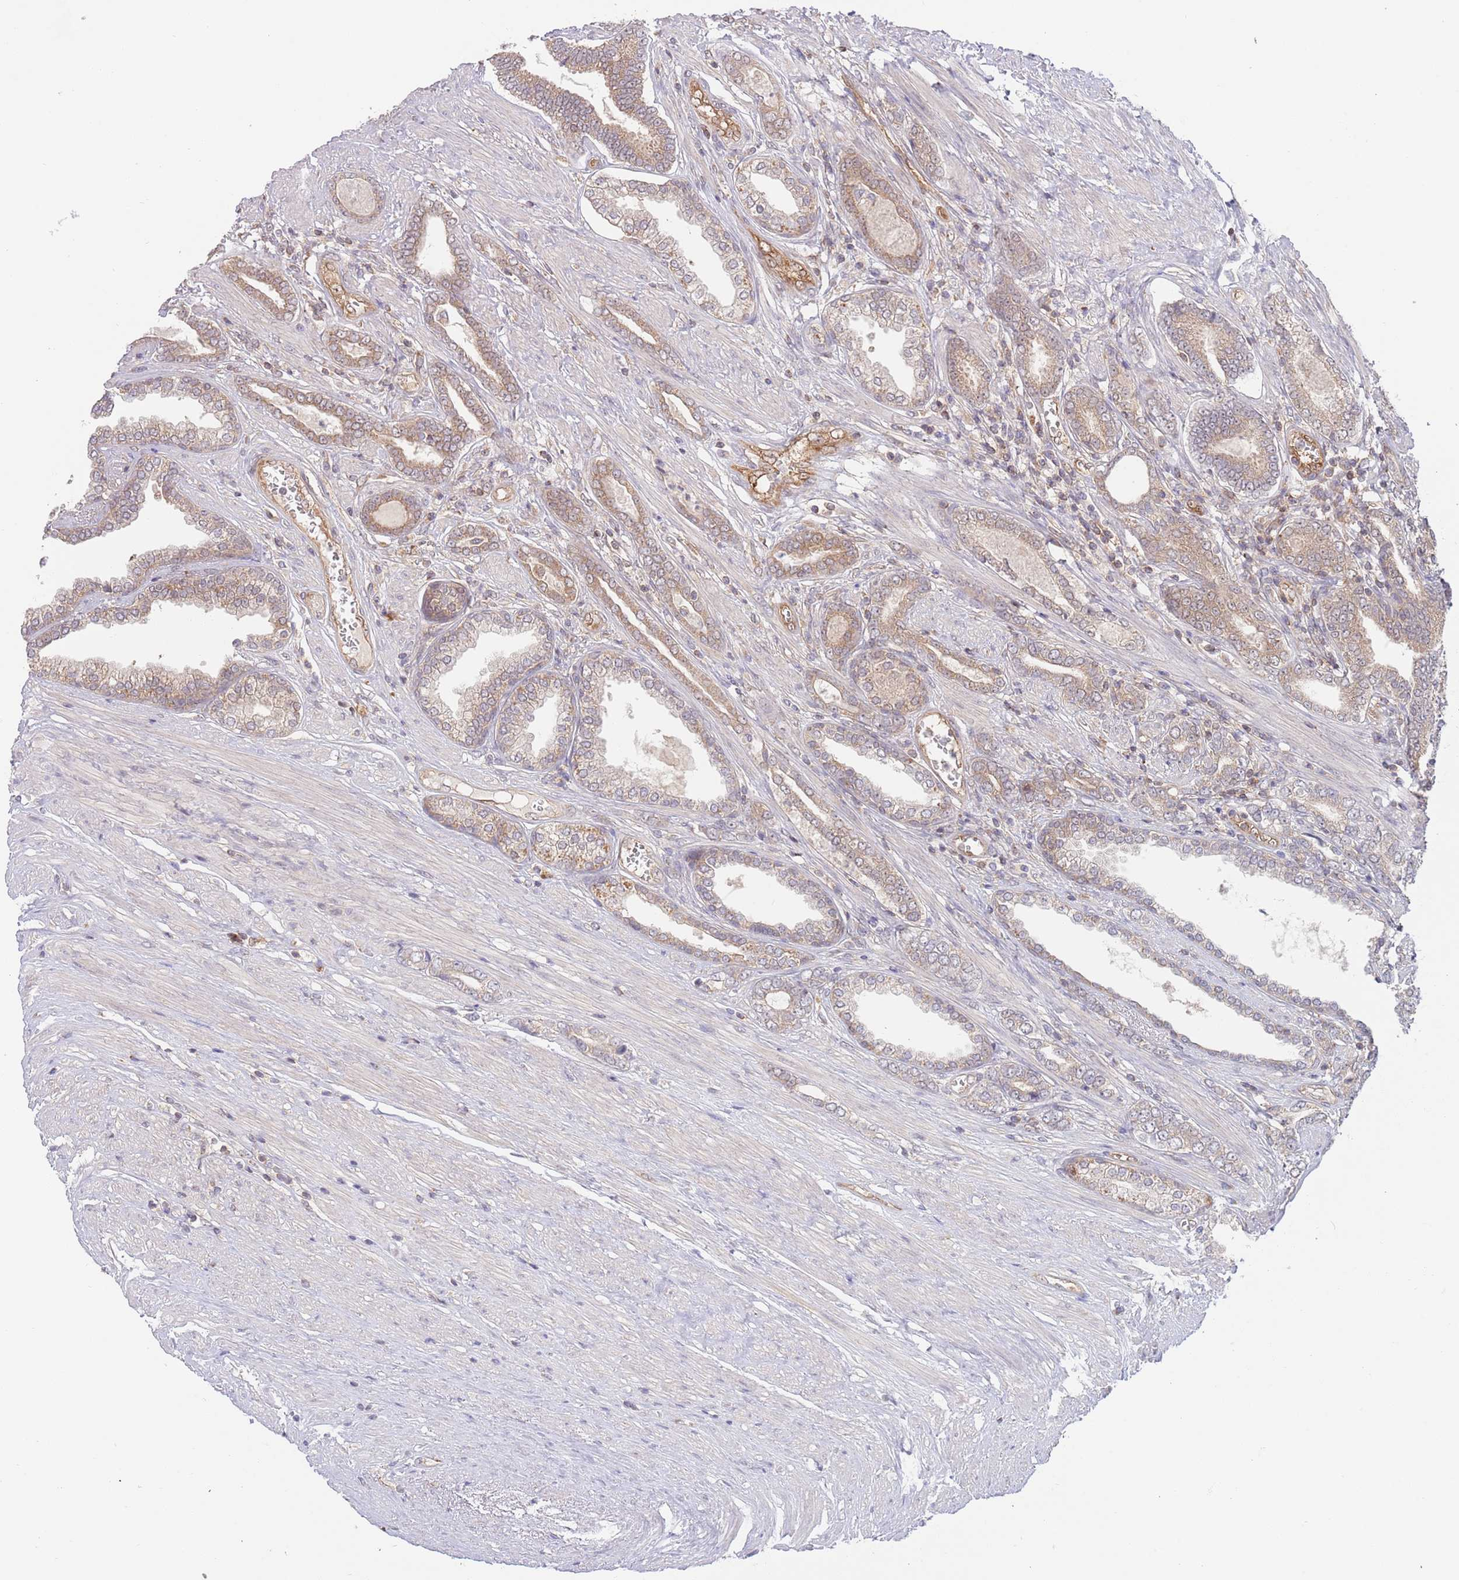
{"staining": {"intensity": "moderate", "quantity": "25%-75%", "location": "cytoplasmic/membranous"}, "tissue": "prostate cancer", "cell_type": "Tumor cells", "image_type": "cancer", "snomed": [{"axis": "morphology", "description": "Adenocarcinoma, NOS"}, {"axis": "topography", "description": "Prostate and seminal vesicle, NOS"}], "caption": "There is medium levels of moderate cytoplasmic/membranous staining in tumor cells of prostate adenocarcinoma, as demonstrated by immunohistochemical staining (brown color).", "gene": "GUK1", "patient": {"sex": "male", "age": 76}}